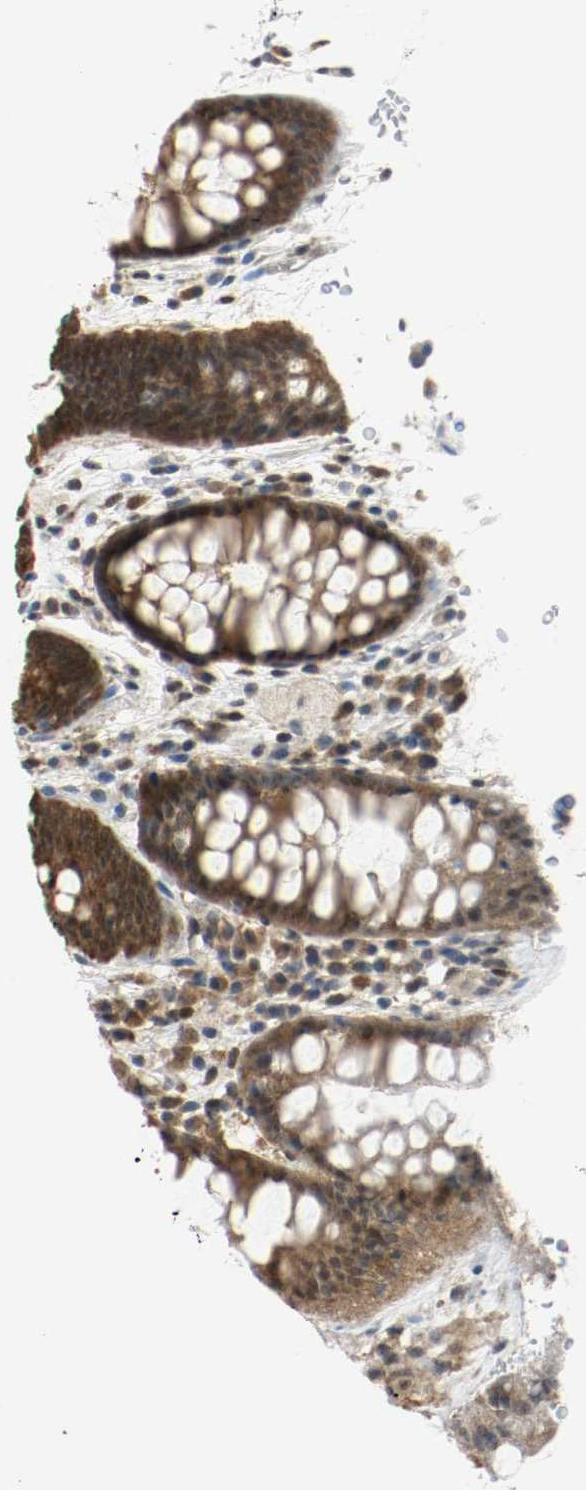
{"staining": {"intensity": "strong", "quantity": ">75%", "location": "cytoplasmic/membranous,nuclear"}, "tissue": "rectum", "cell_type": "Glandular cells", "image_type": "normal", "snomed": [{"axis": "morphology", "description": "Normal tissue, NOS"}, {"axis": "topography", "description": "Rectum"}], "caption": "This image demonstrates immunohistochemistry staining of benign rectum, with high strong cytoplasmic/membranous,nuclear positivity in approximately >75% of glandular cells.", "gene": "PPME1", "patient": {"sex": "female", "age": 46}}